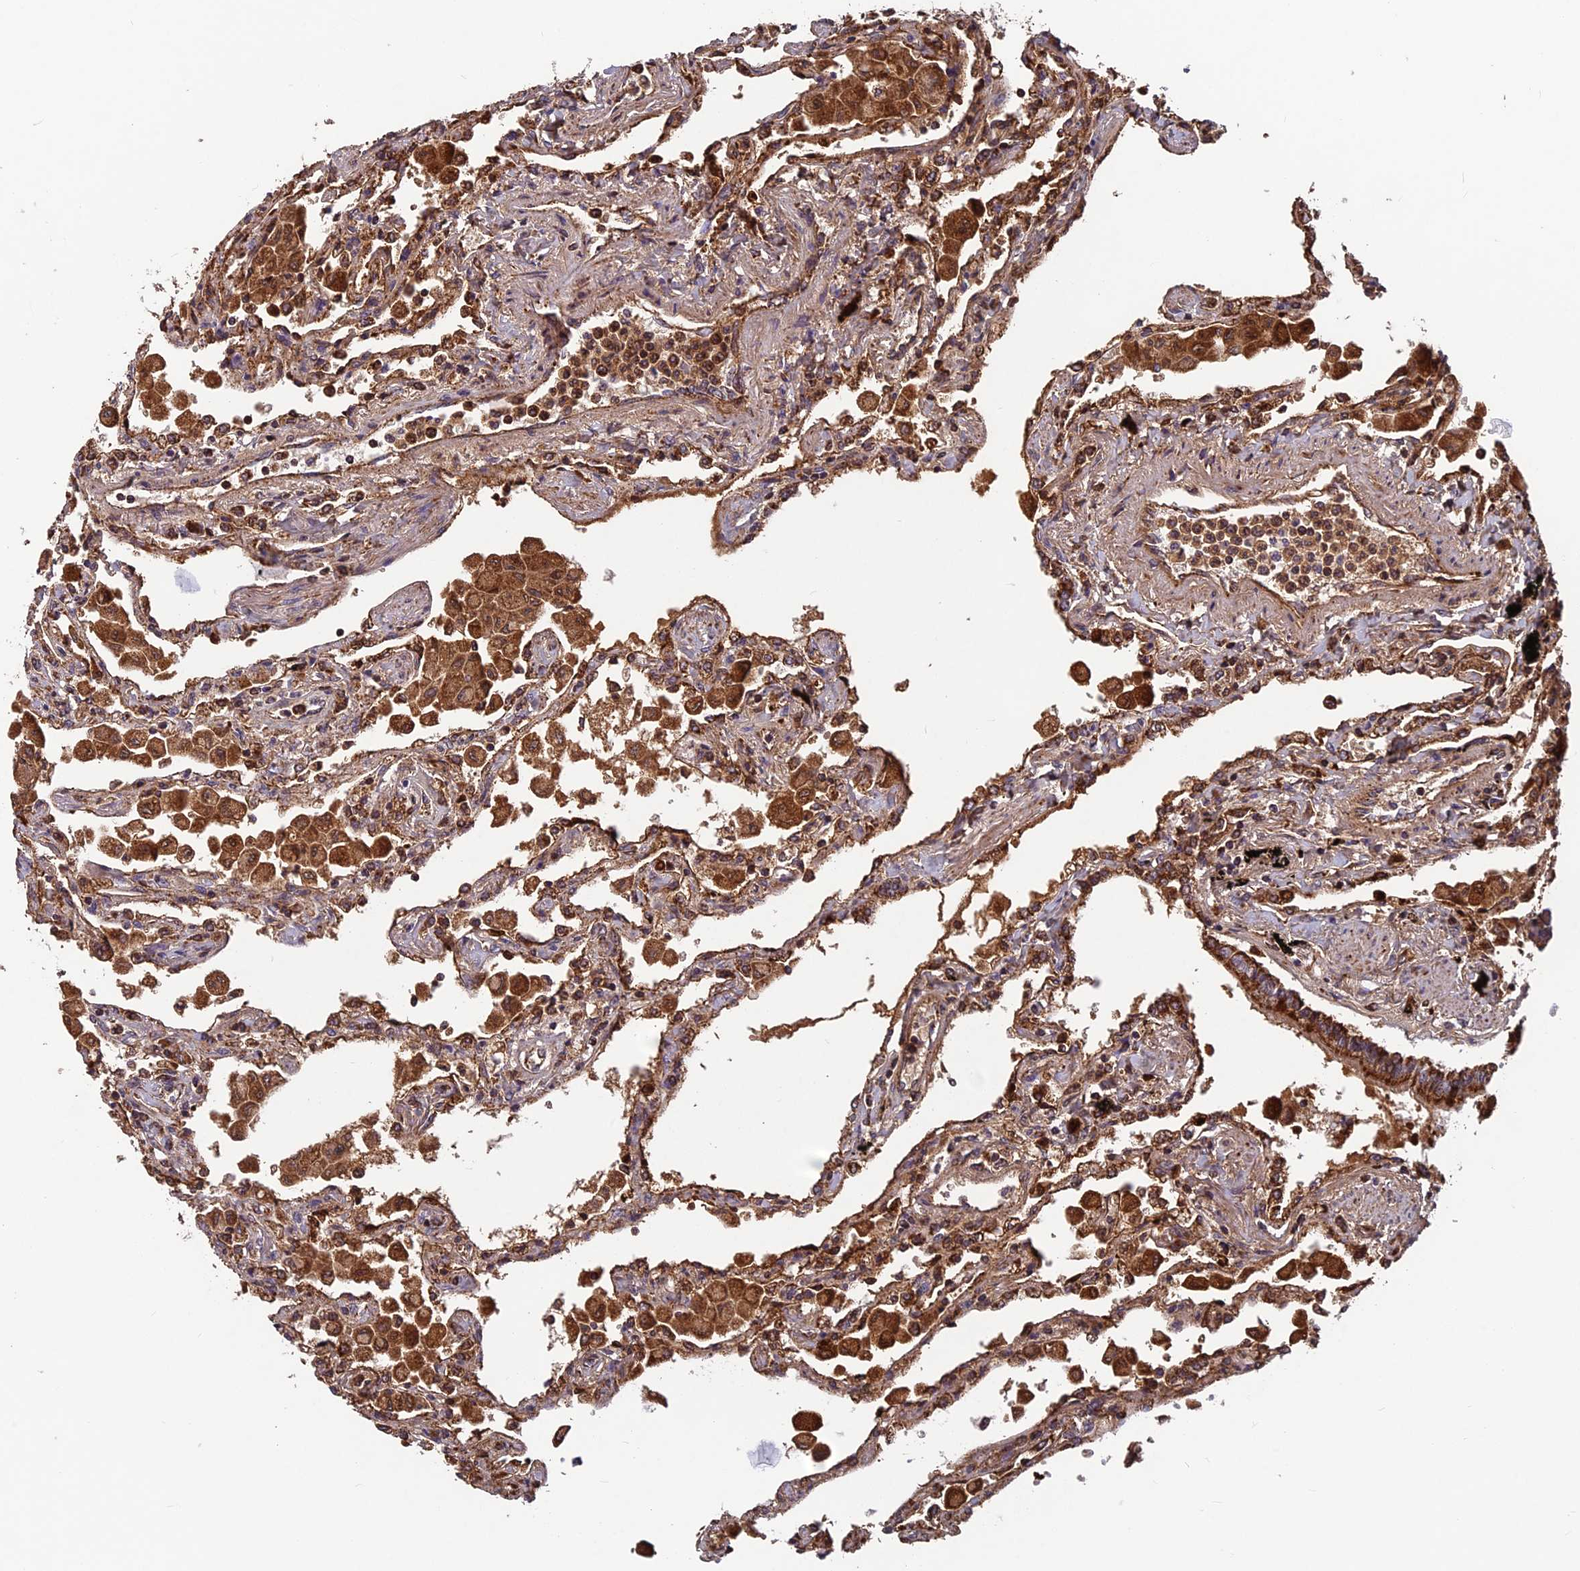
{"staining": {"intensity": "moderate", "quantity": ">75%", "location": "cytoplasmic/membranous"}, "tissue": "lung", "cell_type": "Alveolar cells", "image_type": "normal", "snomed": [{"axis": "morphology", "description": "Normal tissue, NOS"}, {"axis": "topography", "description": "Bronchus"}, {"axis": "topography", "description": "Lung"}], "caption": "Immunohistochemistry micrograph of normal human lung stained for a protein (brown), which demonstrates medium levels of moderate cytoplasmic/membranous positivity in approximately >75% of alveolar cells.", "gene": "CCDC15", "patient": {"sex": "female", "age": 49}}